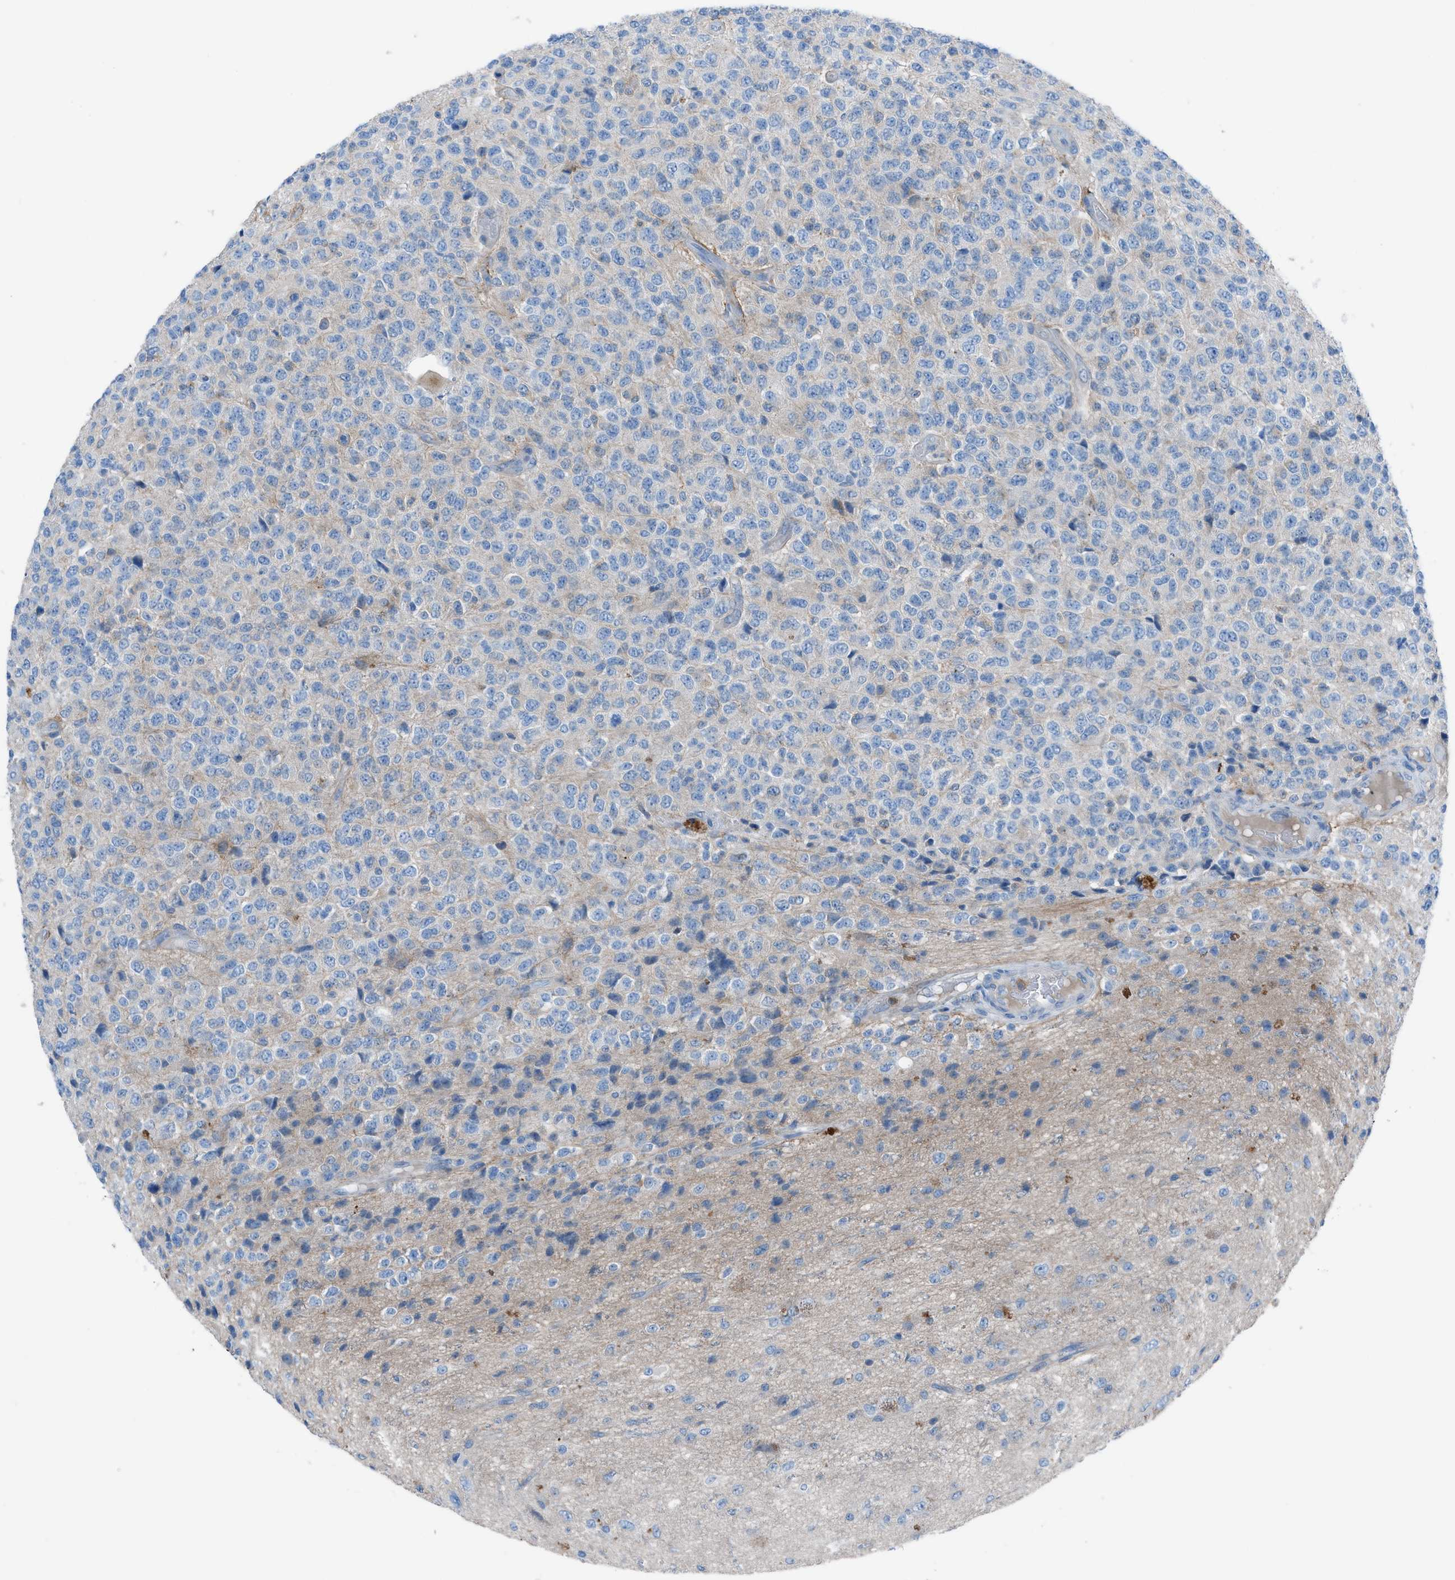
{"staining": {"intensity": "negative", "quantity": "none", "location": "none"}, "tissue": "glioma", "cell_type": "Tumor cells", "image_type": "cancer", "snomed": [{"axis": "morphology", "description": "Glioma, malignant, High grade"}, {"axis": "topography", "description": "pancreas cauda"}], "caption": "An image of glioma stained for a protein reveals no brown staining in tumor cells.", "gene": "C5AR2", "patient": {"sex": "male", "age": 60}}